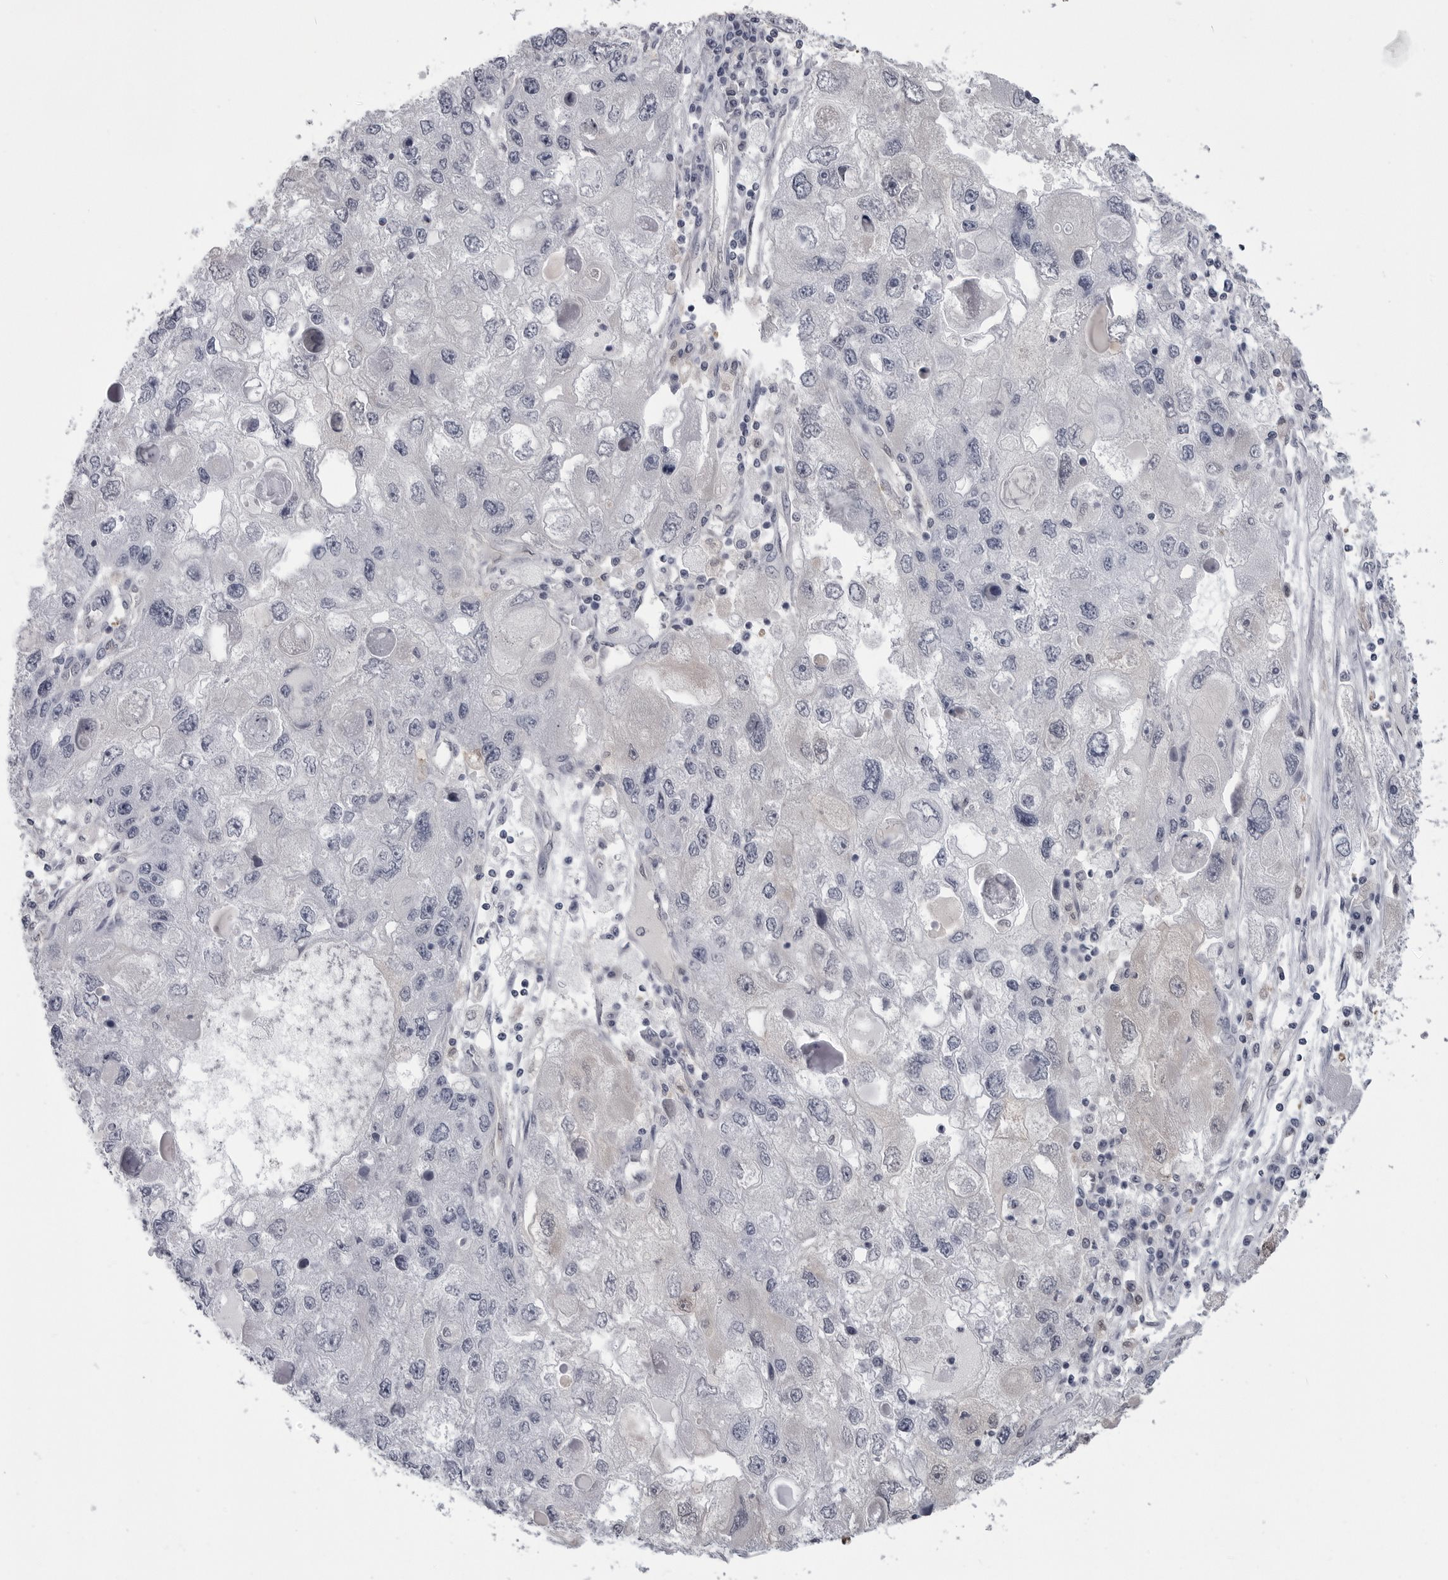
{"staining": {"intensity": "negative", "quantity": "none", "location": "none"}, "tissue": "endometrial cancer", "cell_type": "Tumor cells", "image_type": "cancer", "snomed": [{"axis": "morphology", "description": "Adenocarcinoma, NOS"}, {"axis": "topography", "description": "Endometrium"}], "caption": "The micrograph reveals no significant expression in tumor cells of endometrial cancer.", "gene": "PNPO", "patient": {"sex": "female", "age": 49}}